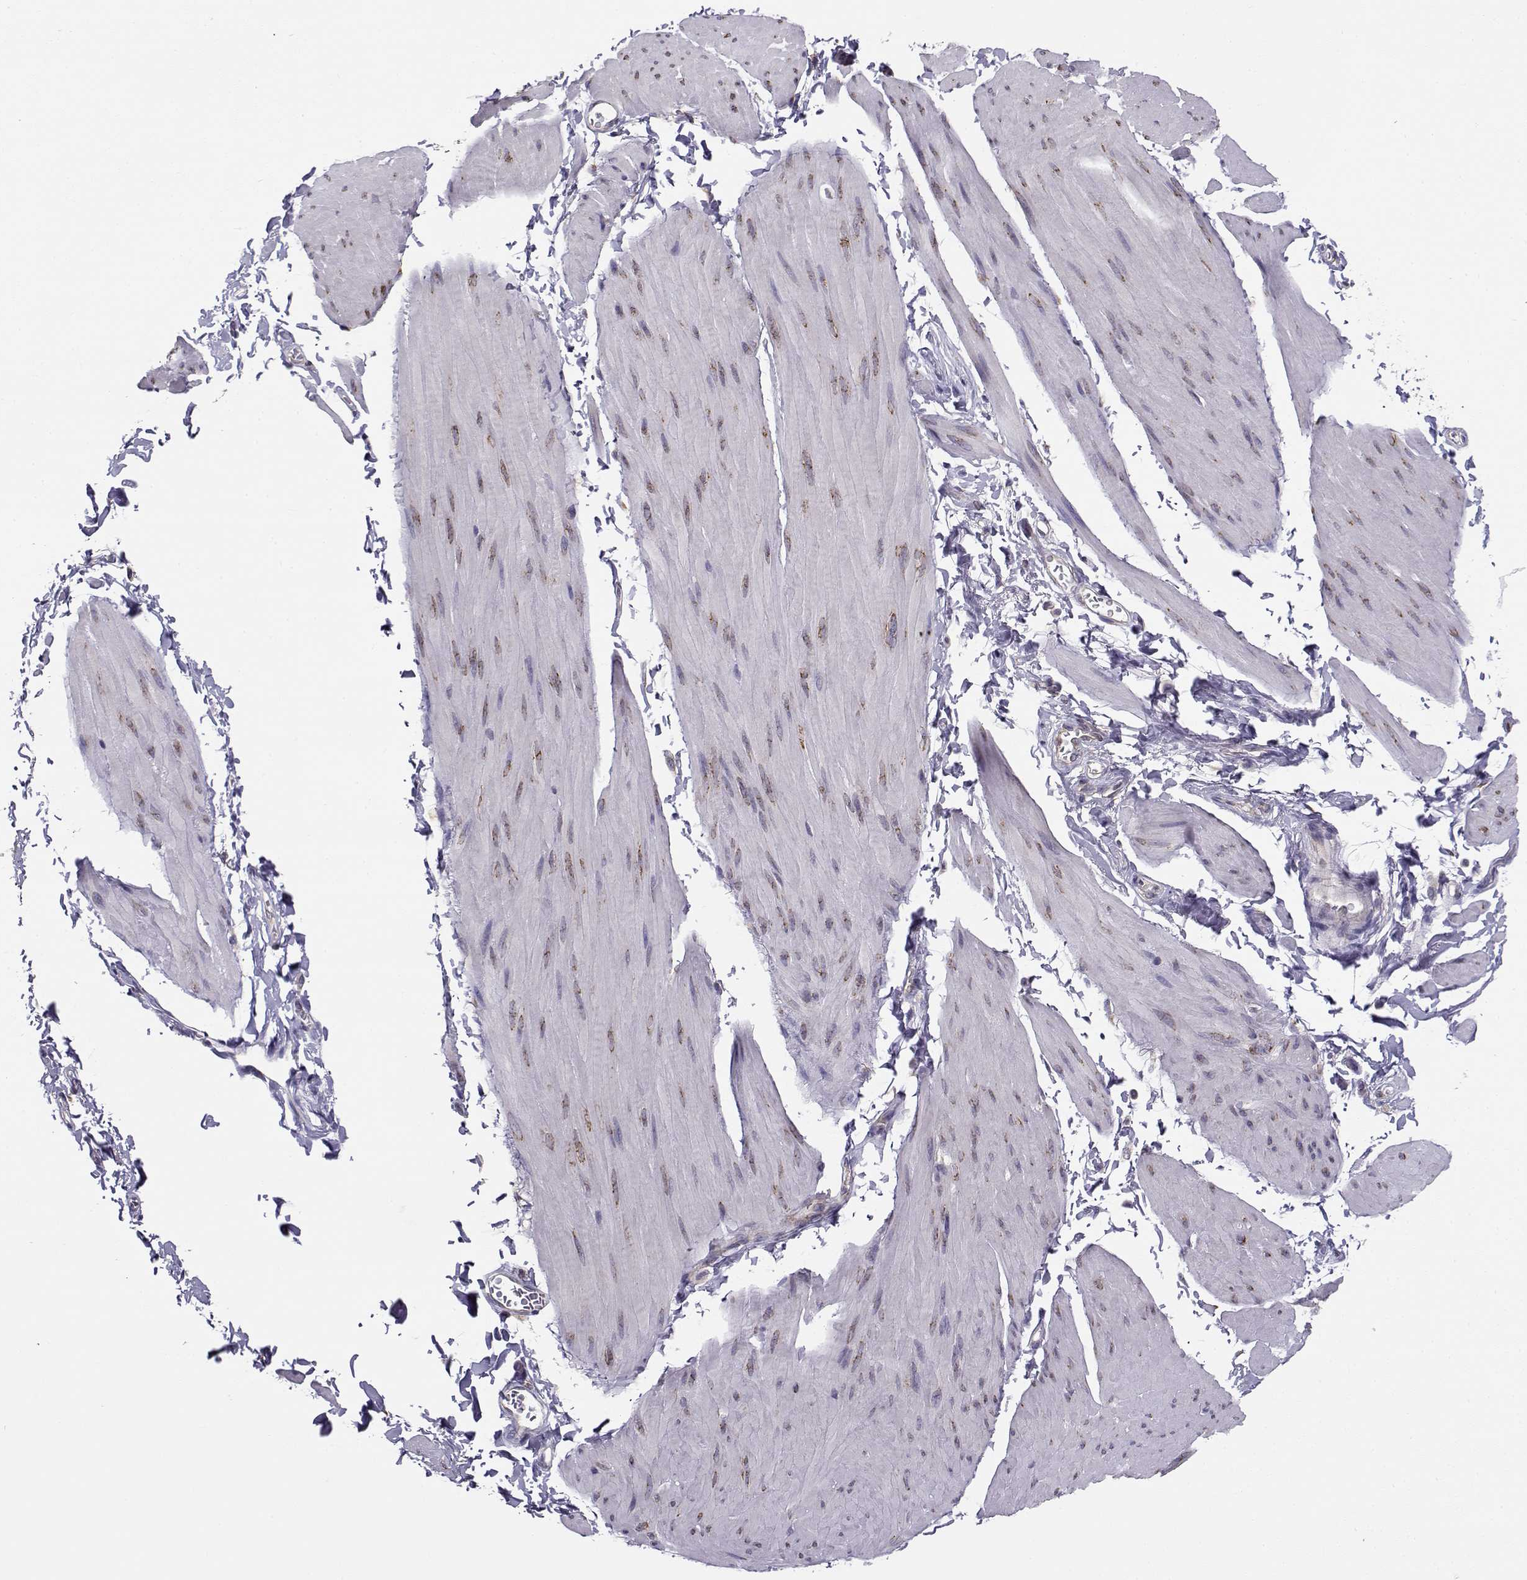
{"staining": {"intensity": "moderate", "quantity": "<25%", "location": "cytoplasmic/membranous"}, "tissue": "smooth muscle", "cell_type": "Smooth muscle cells", "image_type": "normal", "snomed": [{"axis": "morphology", "description": "Normal tissue, NOS"}, {"axis": "topography", "description": "Adipose tissue"}, {"axis": "topography", "description": "Smooth muscle"}, {"axis": "topography", "description": "Peripheral nerve tissue"}], "caption": "This image displays normal smooth muscle stained with immunohistochemistry (IHC) to label a protein in brown. The cytoplasmic/membranous of smooth muscle cells show moderate positivity for the protein. Nuclei are counter-stained blue.", "gene": "BEND6", "patient": {"sex": "male", "age": 83}}